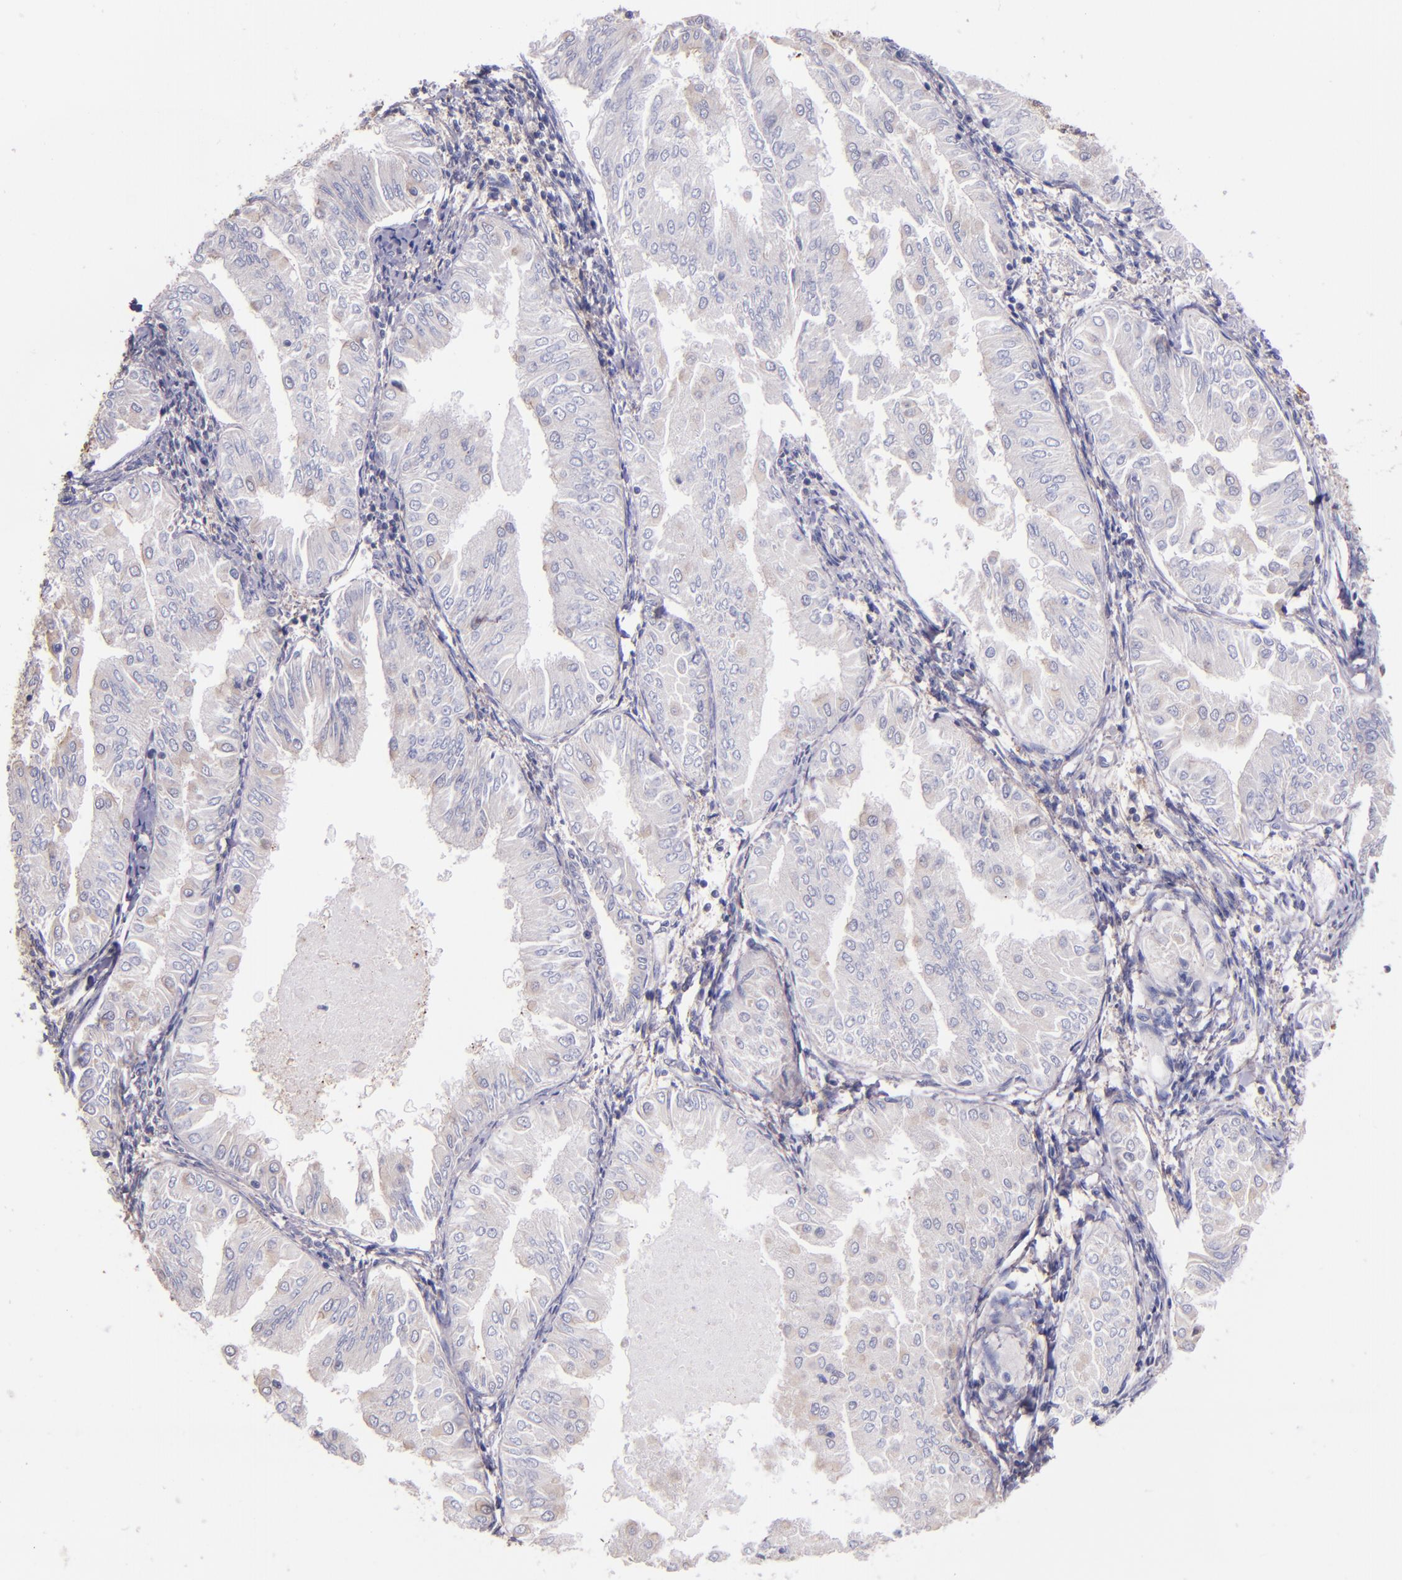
{"staining": {"intensity": "weak", "quantity": "<25%", "location": "cytoplasmic/membranous"}, "tissue": "endometrial cancer", "cell_type": "Tumor cells", "image_type": "cancer", "snomed": [{"axis": "morphology", "description": "Adenocarcinoma, NOS"}, {"axis": "topography", "description": "Endometrium"}], "caption": "A photomicrograph of adenocarcinoma (endometrial) stained for a protein demonstrates no brown staining in tumor cells. Nuclei are stained in blue.", "gene": "SHC1", "patient": {"sex": "female", "age": 53}}